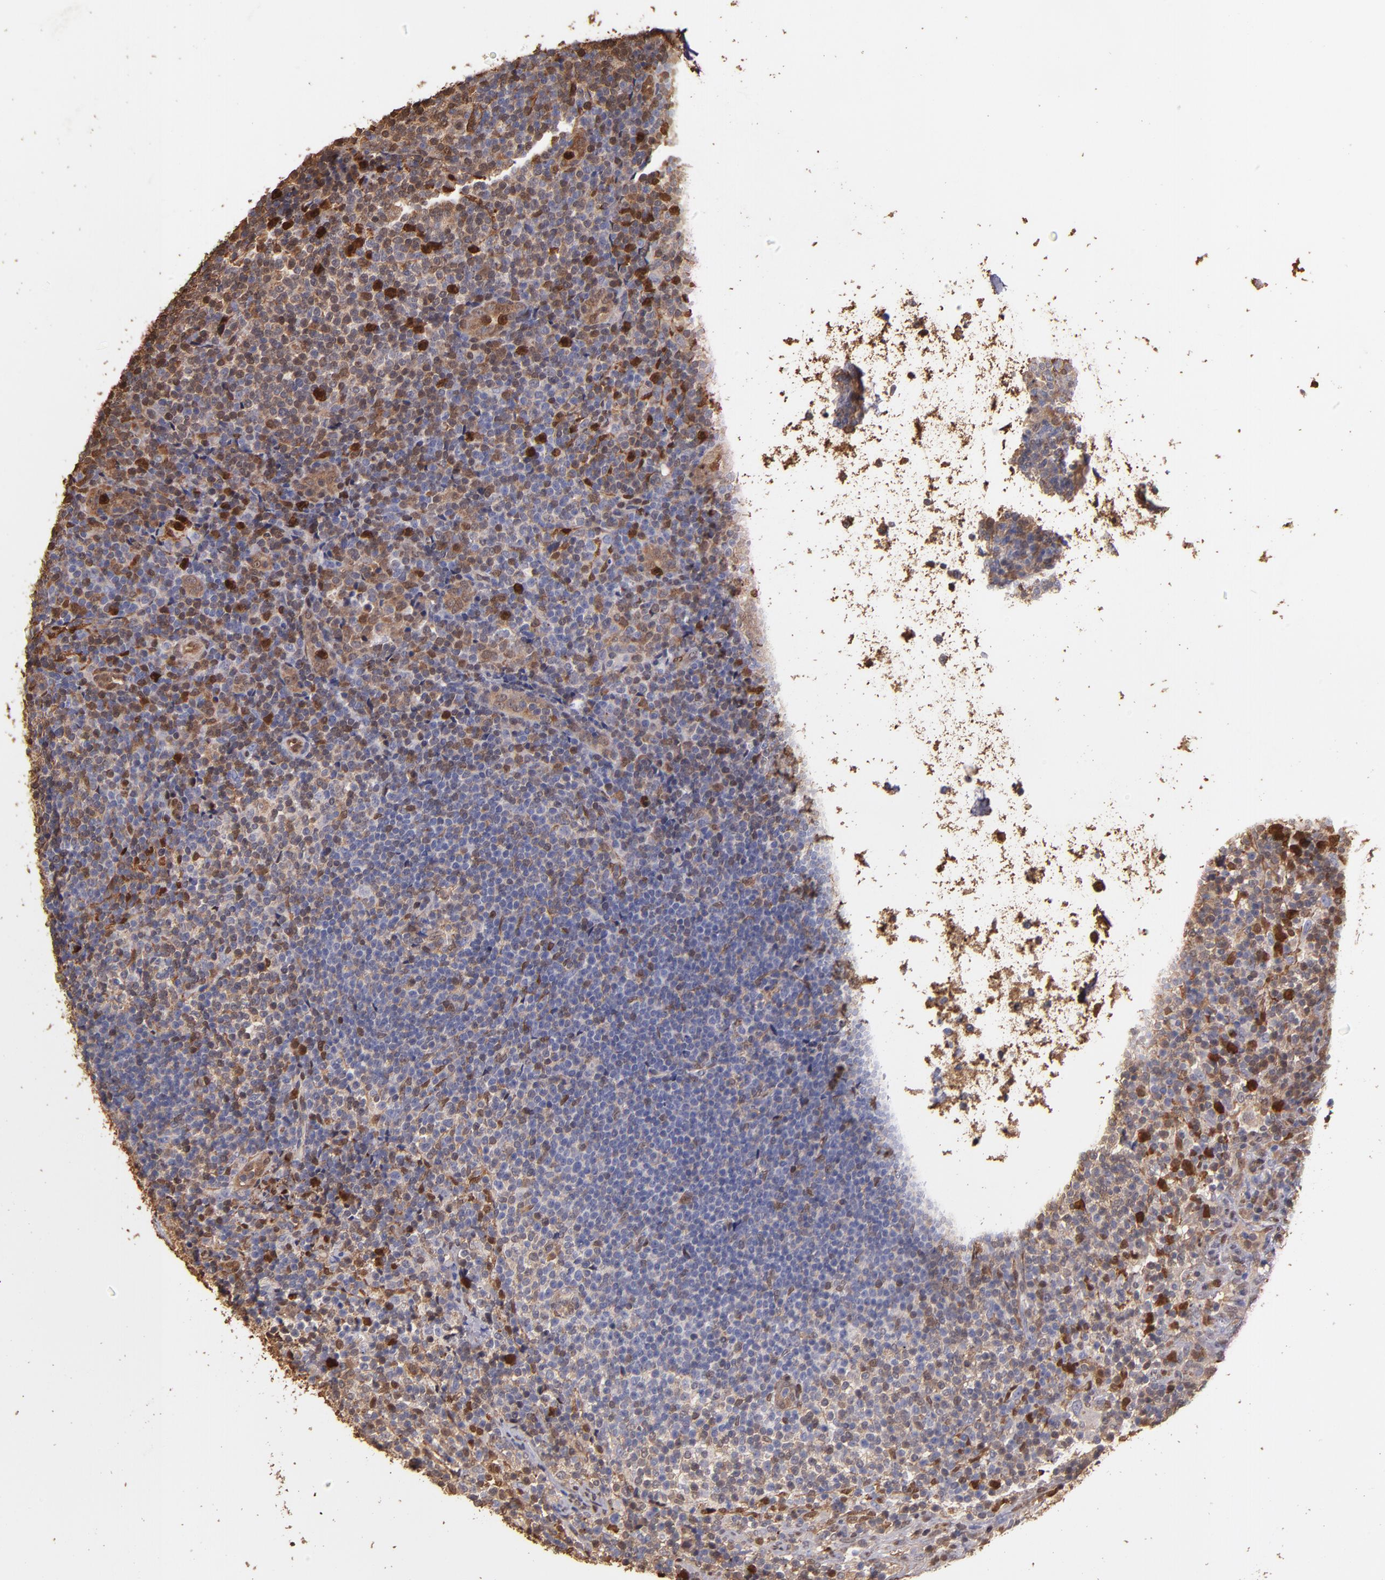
{"staining": {"intensity": "moderate", "quantity": "25%-75%", "location": "cytoplasmic/membranous,nuclear"}, "tissue": "lymphoma", "cell_type": "Tumor cells", "image_type": "cancer", "snomed": [{"axis": "morphology", "description": "Malignant lymphoma, non-Hodgkin's type, Low grade"}, {"axis": "topography", "description": "Lymph node"}], "caption": "Moderate cytoplasmic/membranous and nuclear expression for a protein is identified in approximately 25%-75% of tumor cells of malignant lymphoma, non-Hodgkin's type (low-grade) using immunohistochemistry (IHC).", "gene": "S100A6", "patient": {"sex": "female", "age": 76}}